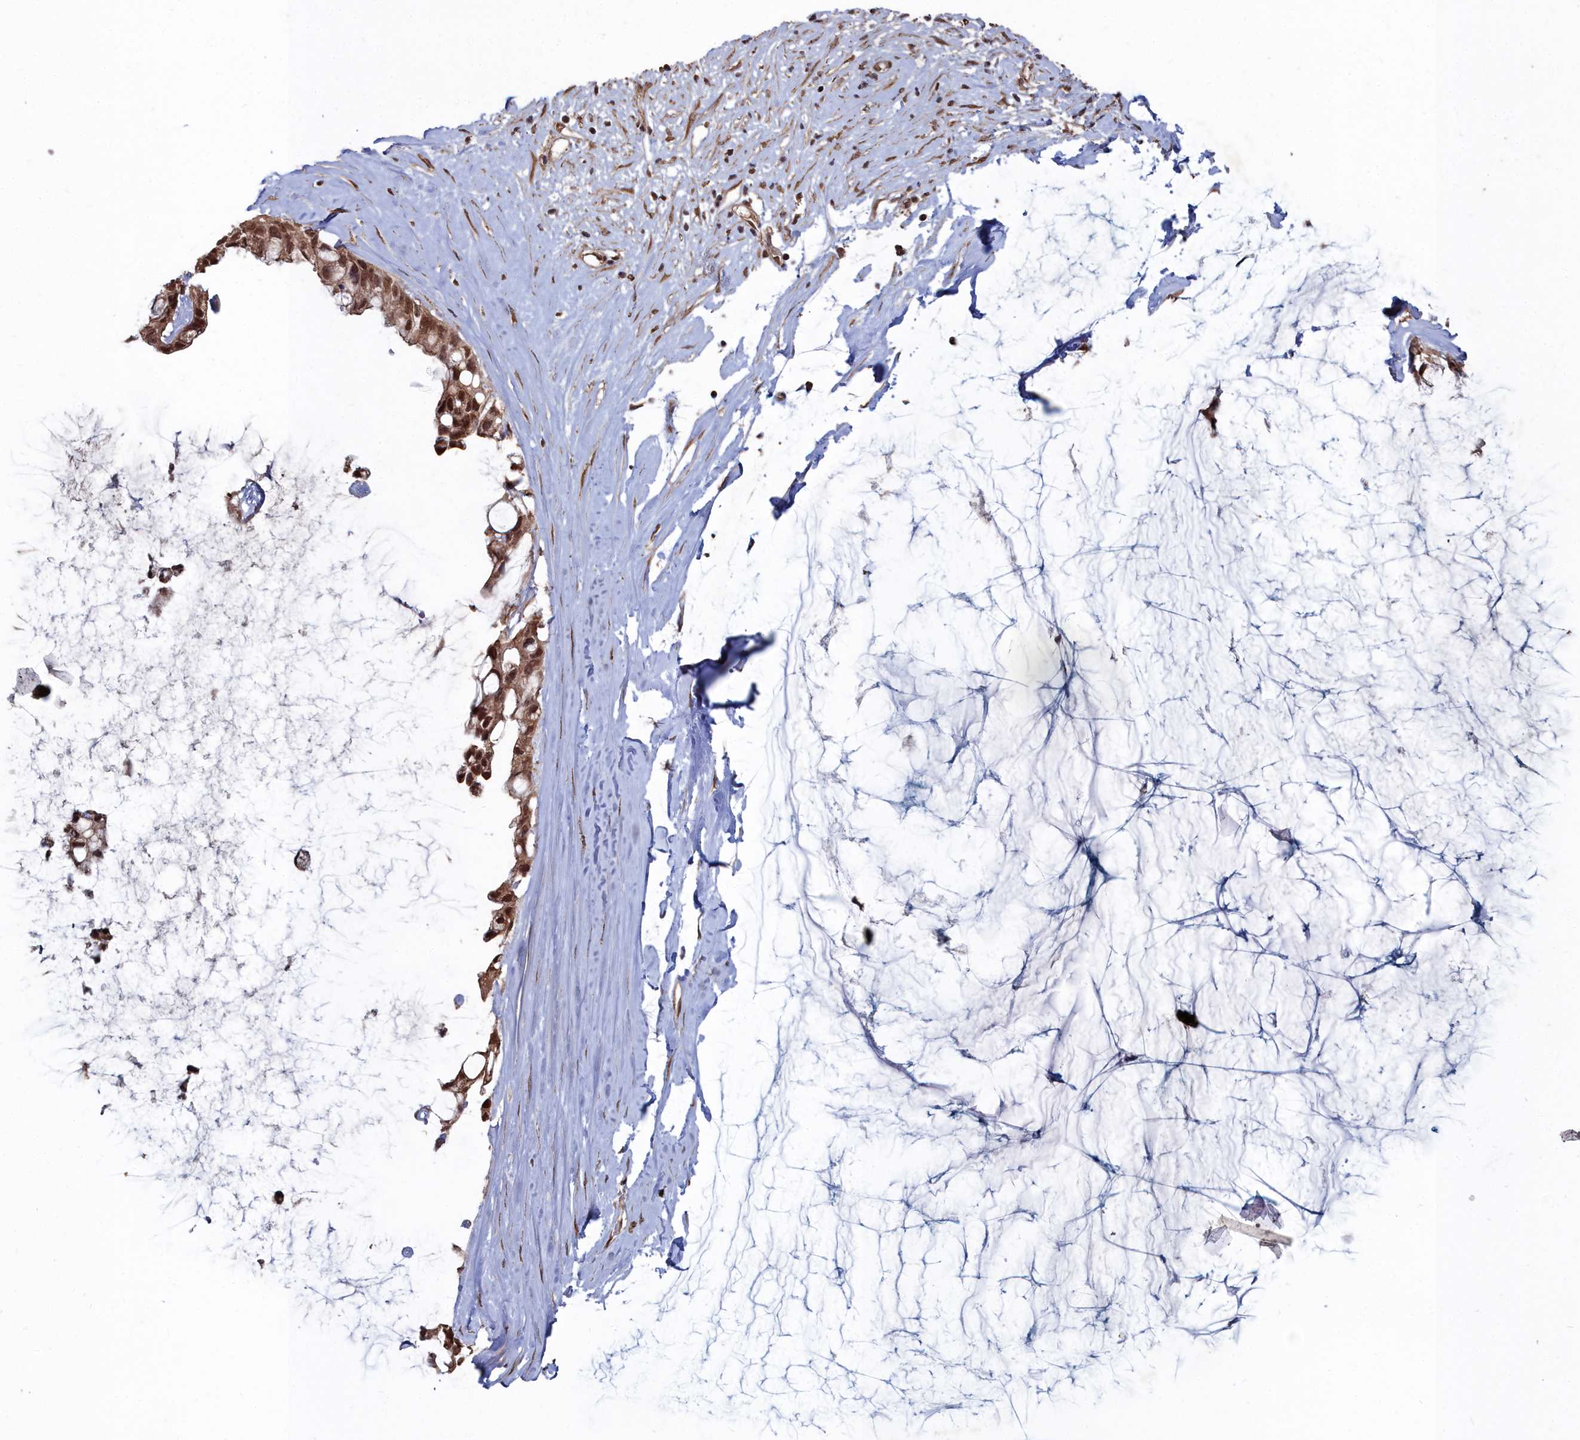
{"staining": {"intensity": "moderate", "quantity": ">75%", "location": "cytoplasmic/membranous,nuclear"}, "tissue": "ovarian cancer", "cell_type": "Tumor cells", "image_type": "cancer", "snomed": [{"axis": "morphology", "description": "Cystadenocarcinoma, mucinous, NOS"}, {"axis": "topography", "description": "Ovary"}], "caption": "This micrograph displays immunohistochemistry (IHC) staining of human ovarian cancer (mucinous cystadenocarcinoma), with medium moderate cytoplasmic/membranous and nuclear positivity in approximately >75% of tumor cells.", "gene": "CCNP", "patient": {"sex": "female", "age": 39}}